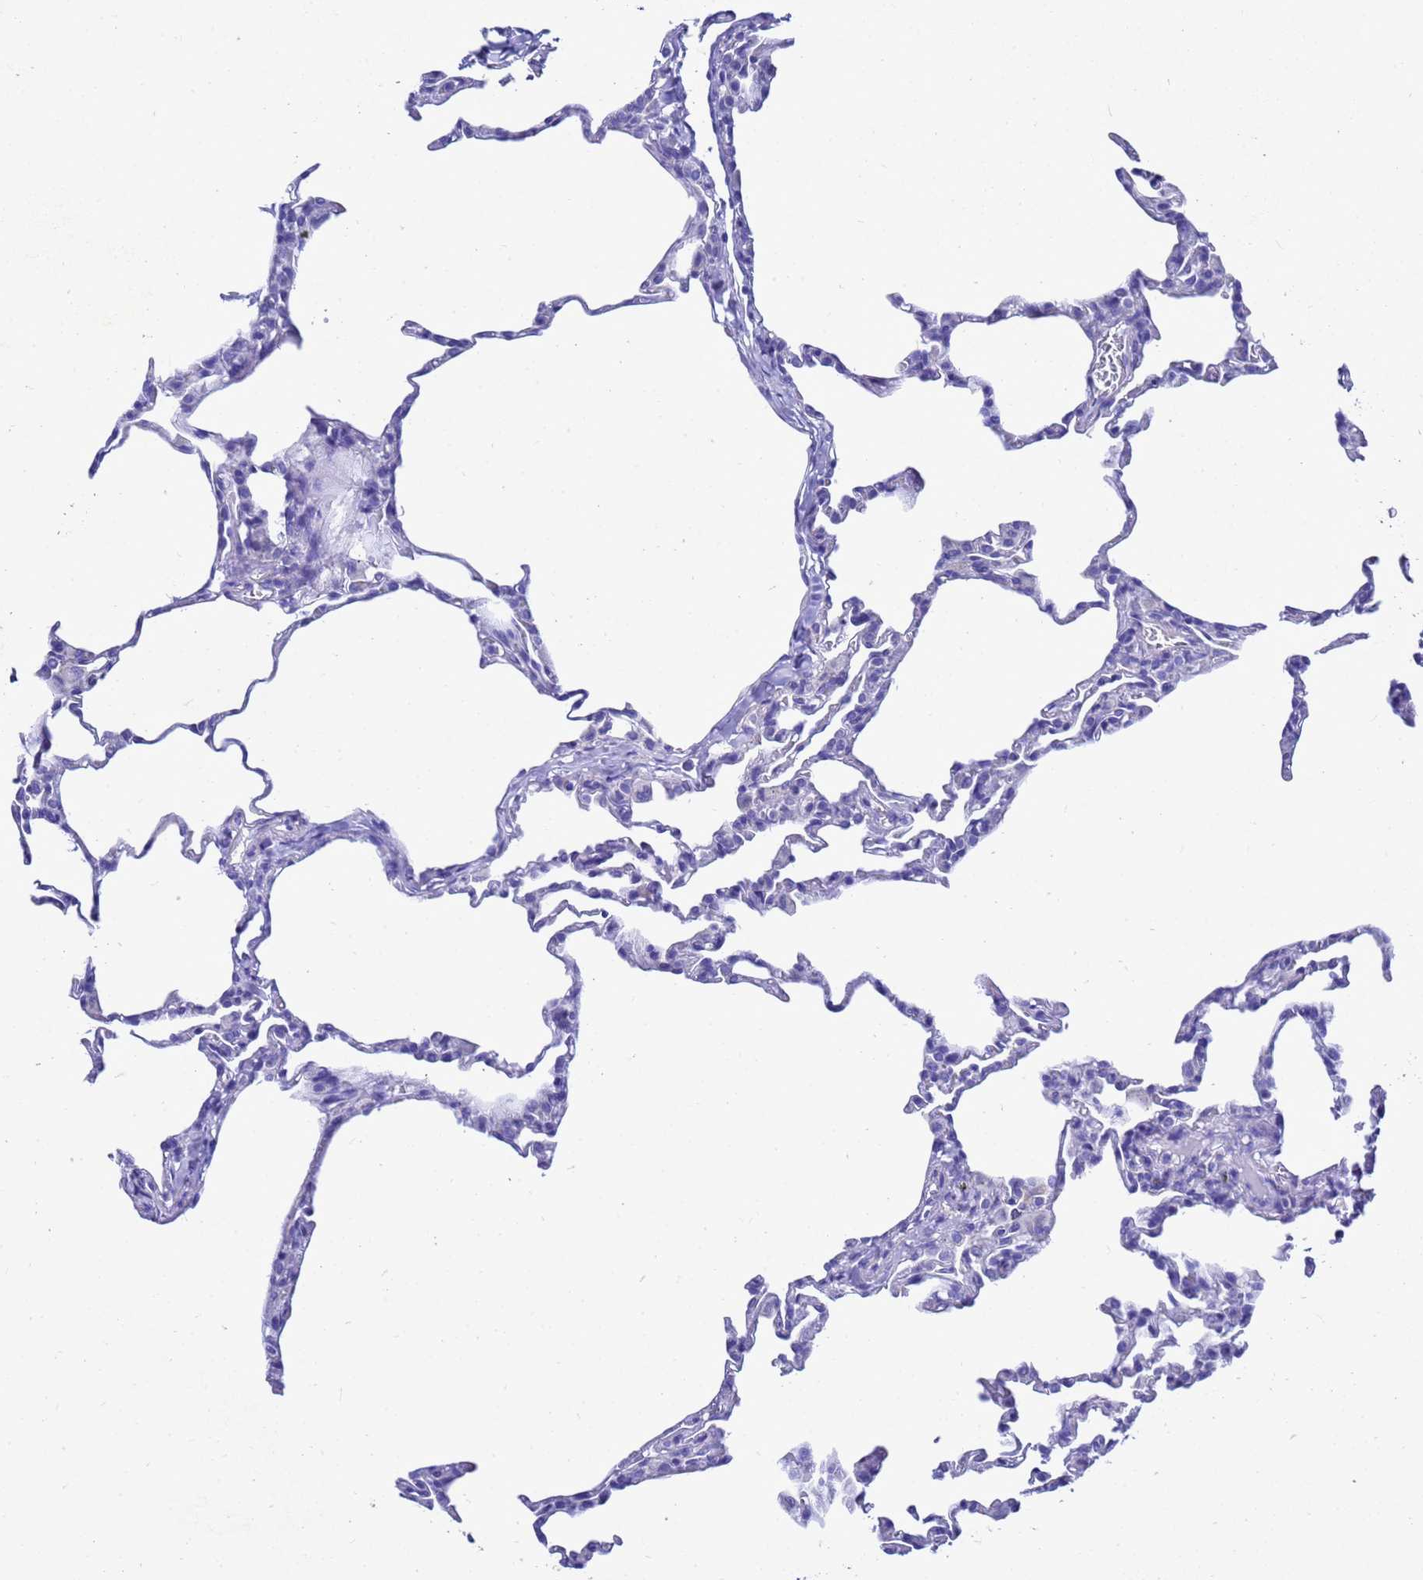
{"staining": {"intensity": "negative", "quantity": "none", "location": "none"}, "tissue": "lung", "cell_type": "Alveolar cells", "image_type": "normal", "snomed": [{"axis": "morphology", "description": "Normal tissue, NOS"}, {"axis": "topography", "description": "Lung"}], "caption": "This is a micrograph of immunohistochemistry (IHC) staining of unremarkable lung, which shows no positivity in alveolar cells. Brightfield microscopy of immunohistochemistry (IHC) stained with DAB (brown) and hematoxylin (blue), captured at high magnification.", "gene": "MS4A13", "patient": {"sex": "male", "age": 20}}